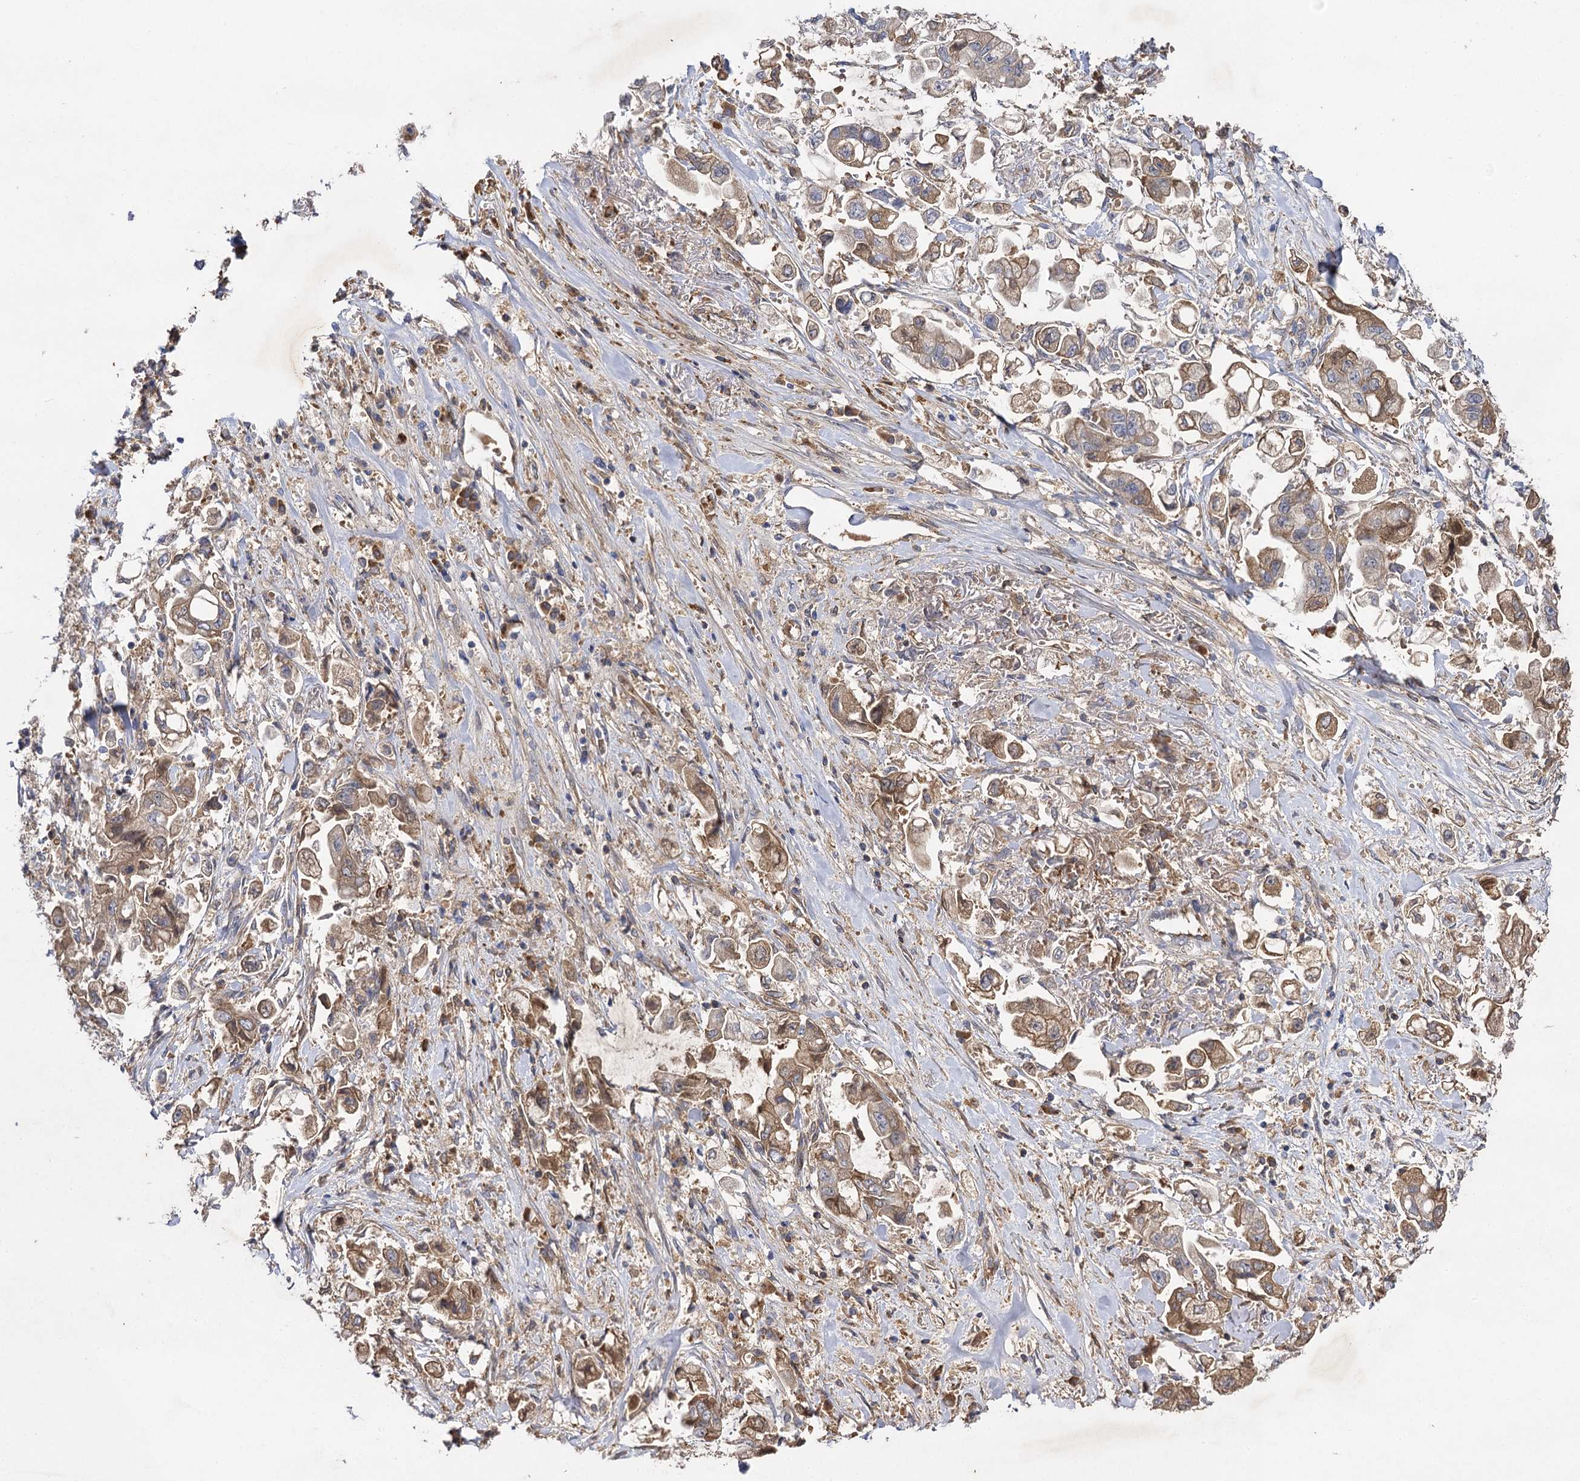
{"staining": {"intensity": "moderate", "quantity": ">75%", "location": "cytoplasmic/membranous"}, "tissue": "stomach cancer", "cell_type": "Tumor cells", "image_type": "cancer", "snomed": [{"axis": "morphology", "description": "Adenocarcinoma, NOS"}, {"axis": "topography", "description": "Stomach"}], "caption": "IHC image of stomach adenocarcinoma stained for a protein (brown), which reveals medium levels of moderate cytoplasmic/membranous expression in approximately >75% of tumor cells.", "gene": "USP50", "patient": {"sex": "male", "age": 62}}